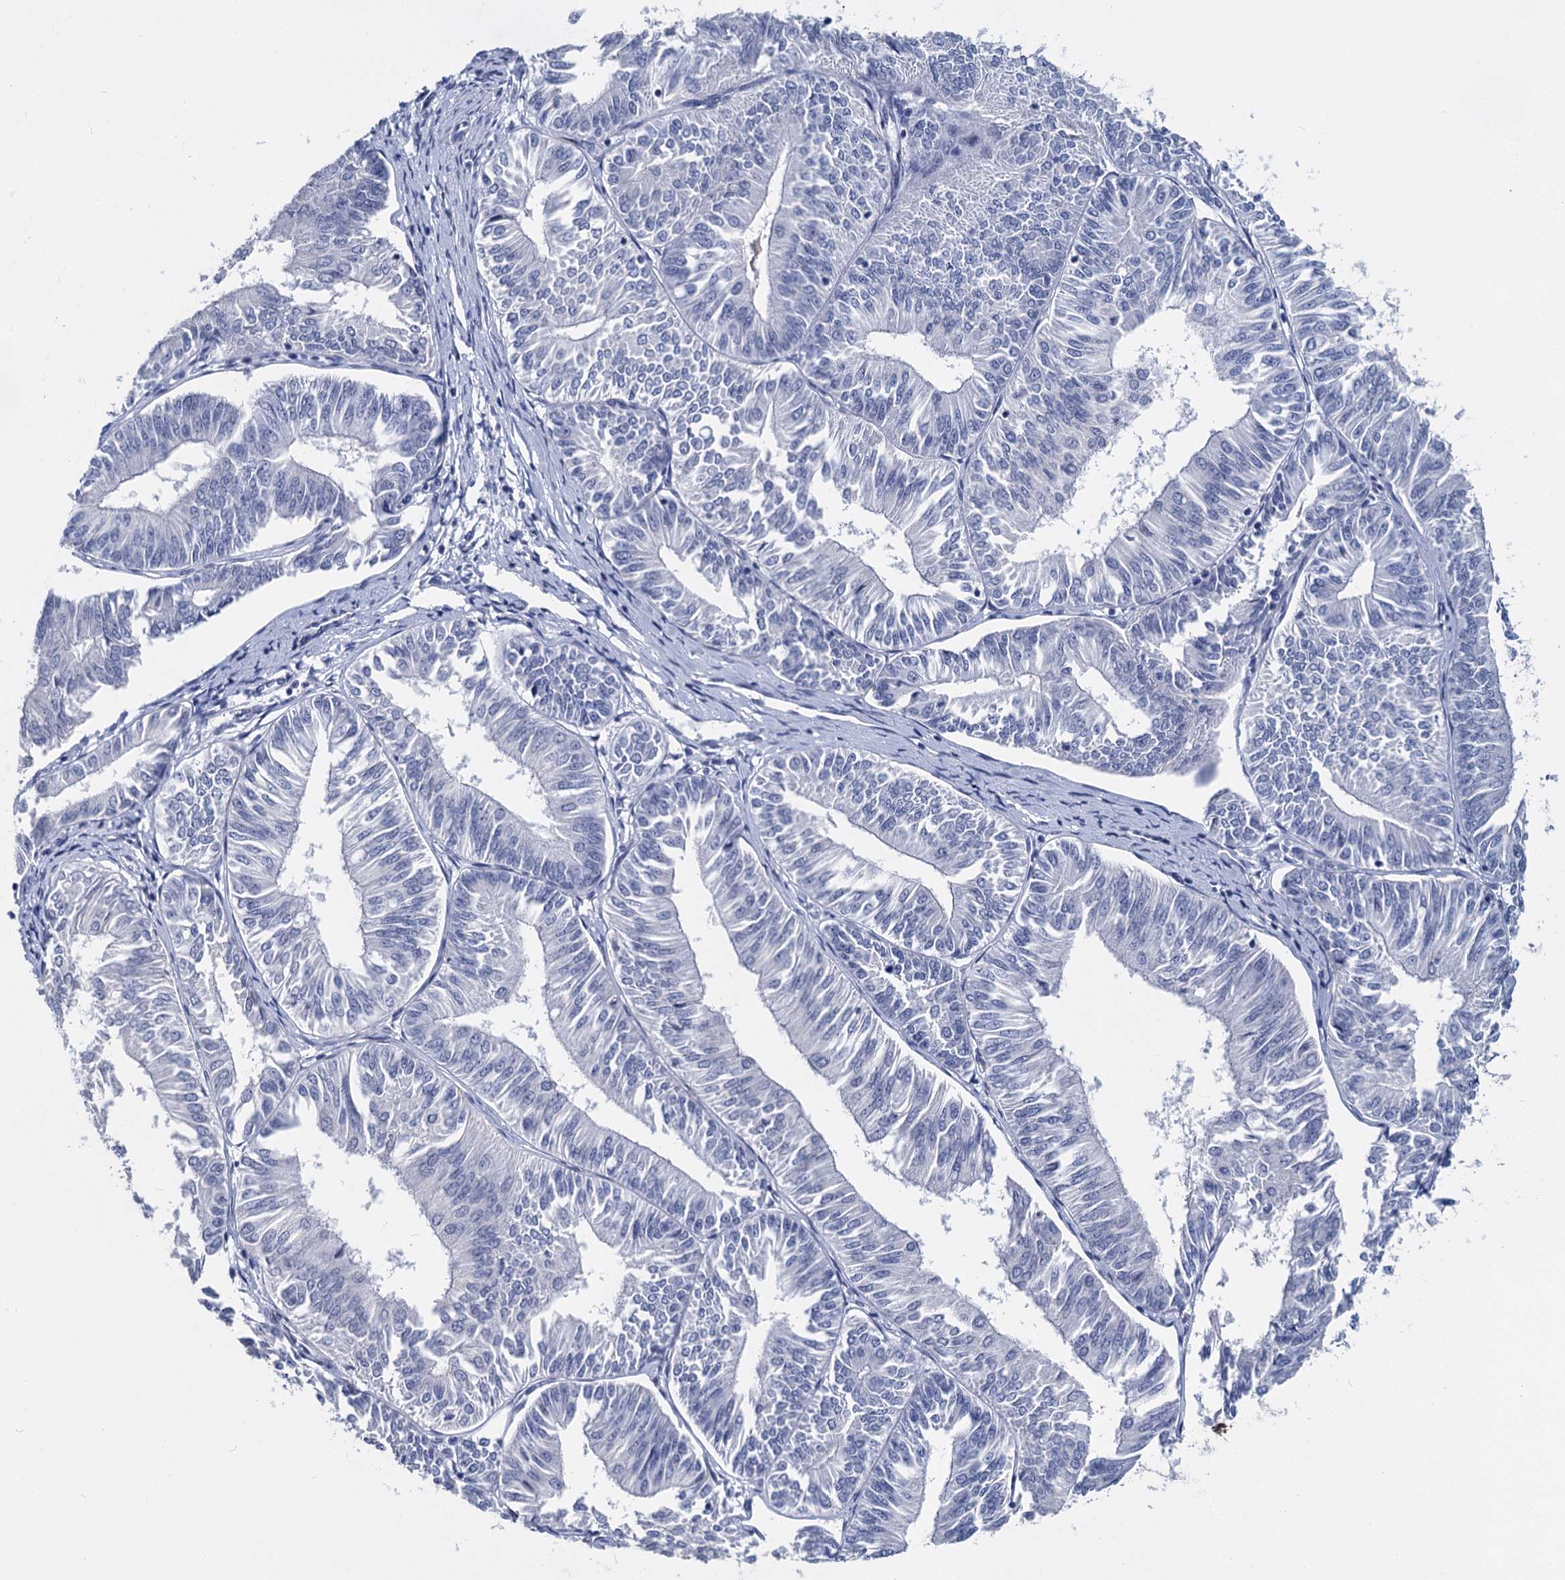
{"staining": {"intensity": "negative", "quantity": "none", "location": "none"}, "tissue": "endometrial cancer", "cell_type": "Tumor cells", "image_type": "cancer", "snomed": [{"axis": "morphology", "description": "Adenocarcinoma, NOS"}, {"axis": "topography", "description": "Endometrium"}], "caption": "The histopathology image exhibits no staining of tumor cells in endometrial cancer (adenocarcinoma).", "gene": "MAGEA4", "patient": {"sex": "female", "age": 58}}